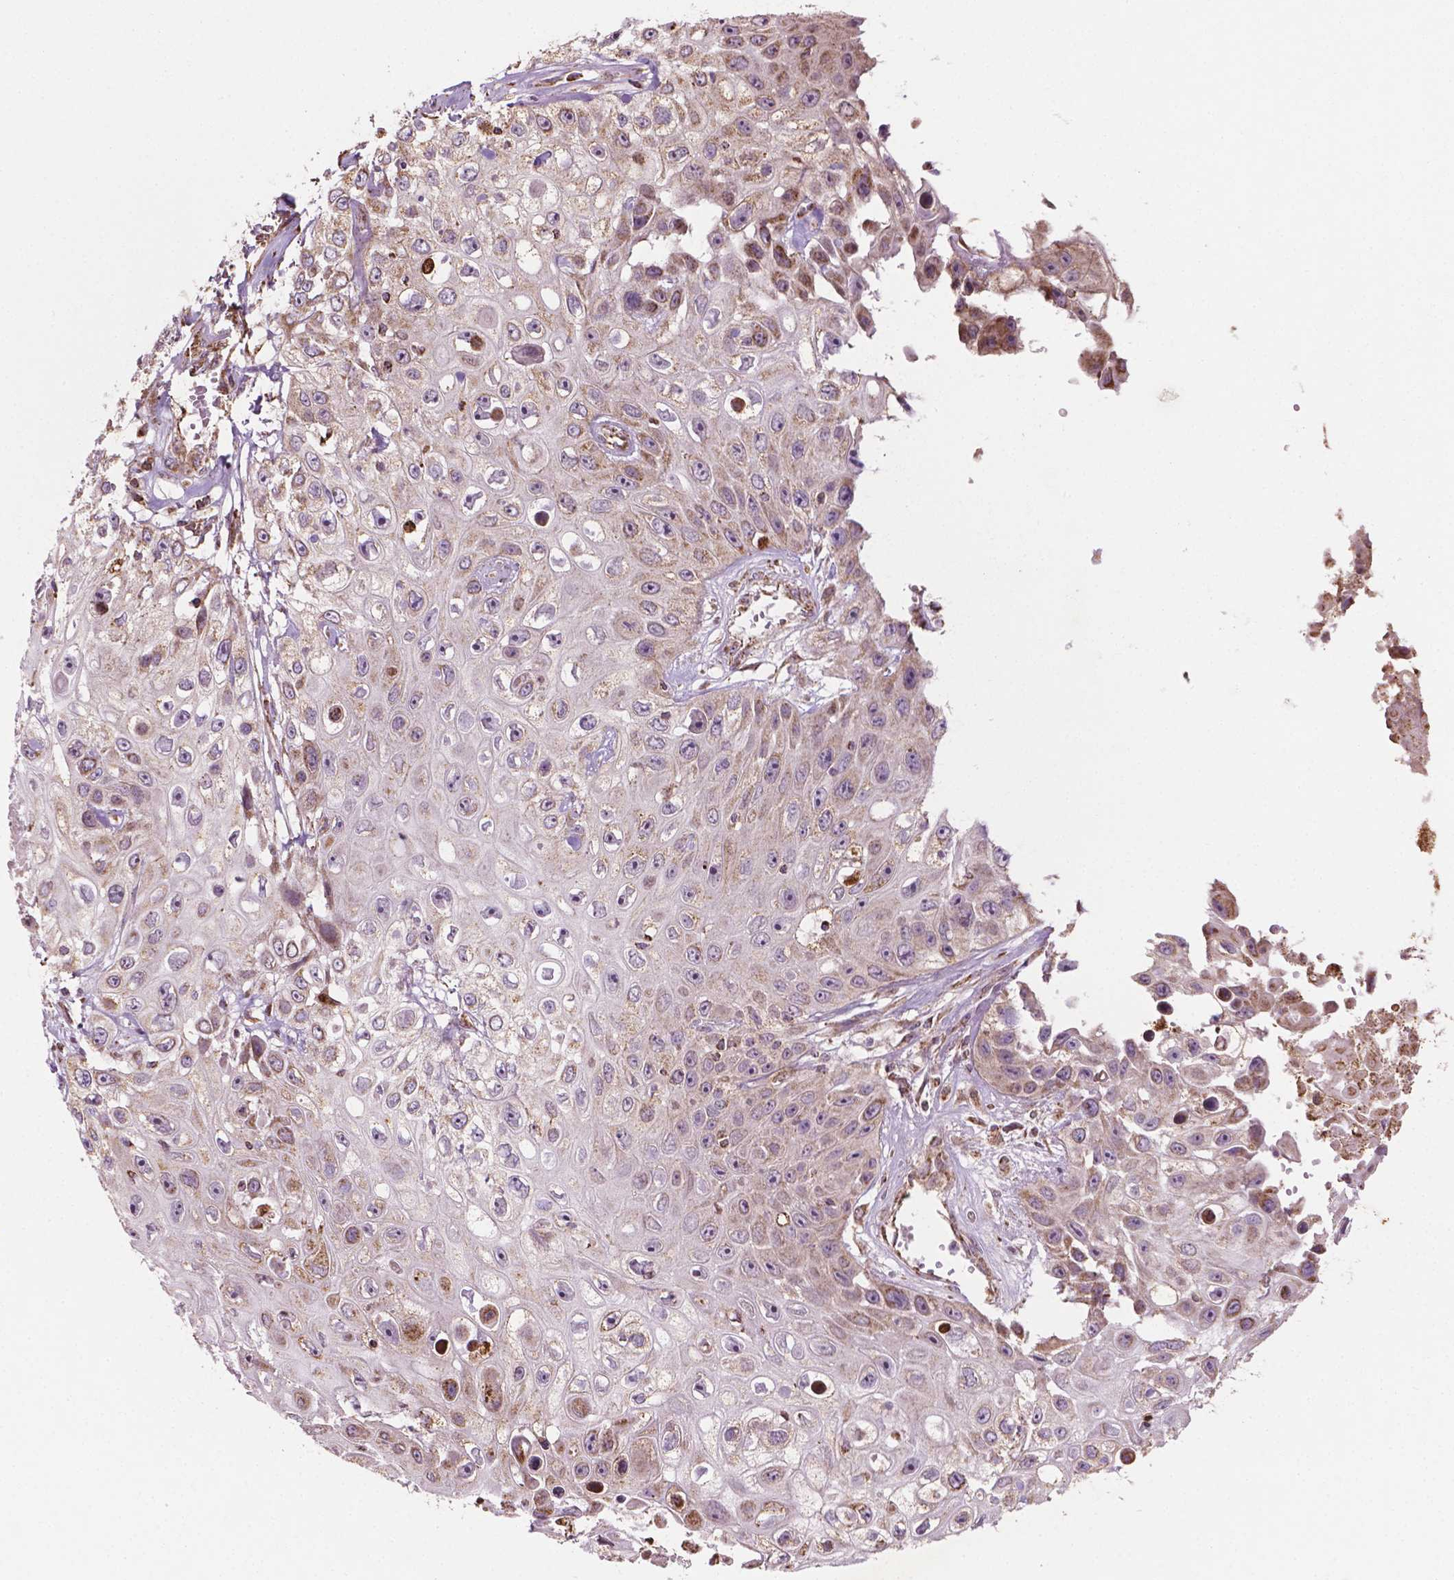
{"staining": {"intensity": "weak", "quantity": "<25%", "location": "cytoplasmic/membranous"}, "tissue": "skin cancer", "cell_type": "Tumor cells", "image_type": "cancer", "snomed": [{"axis": "morphology", "description": "Squamous cell carcinoma, NOS"}, {"axis": "topography", "description": "Skin"}], "caption": "This is a micrograph of IHC staining of skin squamous cell carcinoma, which shows no expression in tumor cells.", "gene": "HS3ST3A1", "patient": {"sex": "male", "age": 82}}